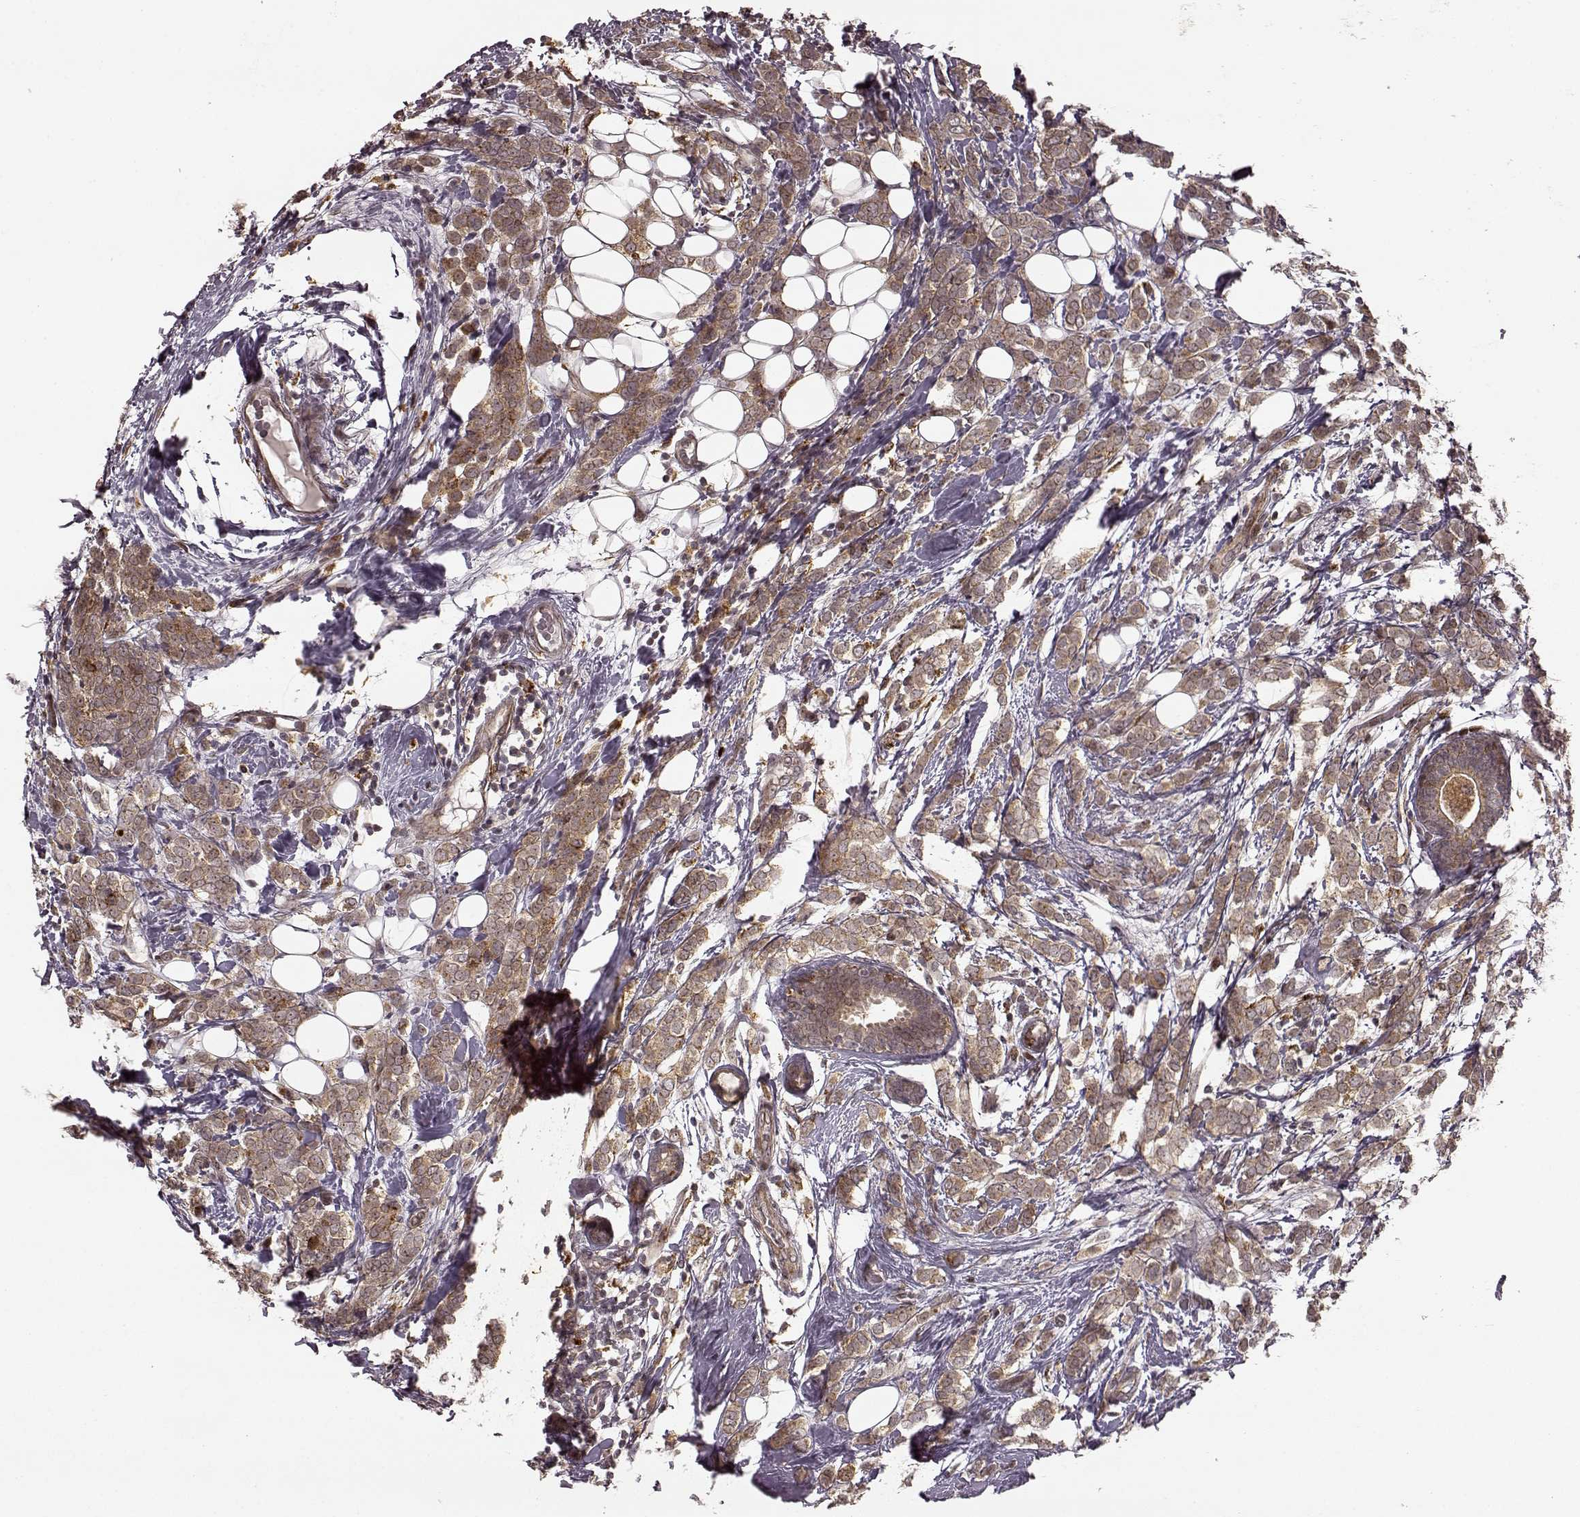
{"staining": {"intensity": "moderate", "quantity": ">75%", "location": "cytoplasmic/membranous"}, "tissue": "breast cancer", "cell_type": "Tumor cells", "image_type": "cancer", "snomed": [{"axis": "morphology", "description": "Lobular carcinoma"}, {"axis": "topography", "description": "Breast"}], "caption": "Protein expression analysis of lobular carcinoma (breast) reveals moderate cytoplasmic/membranous expression in about >75% of tumor cells.", "gene": "SLC12A9", "patient": {"sex": "female", "age": 49}}